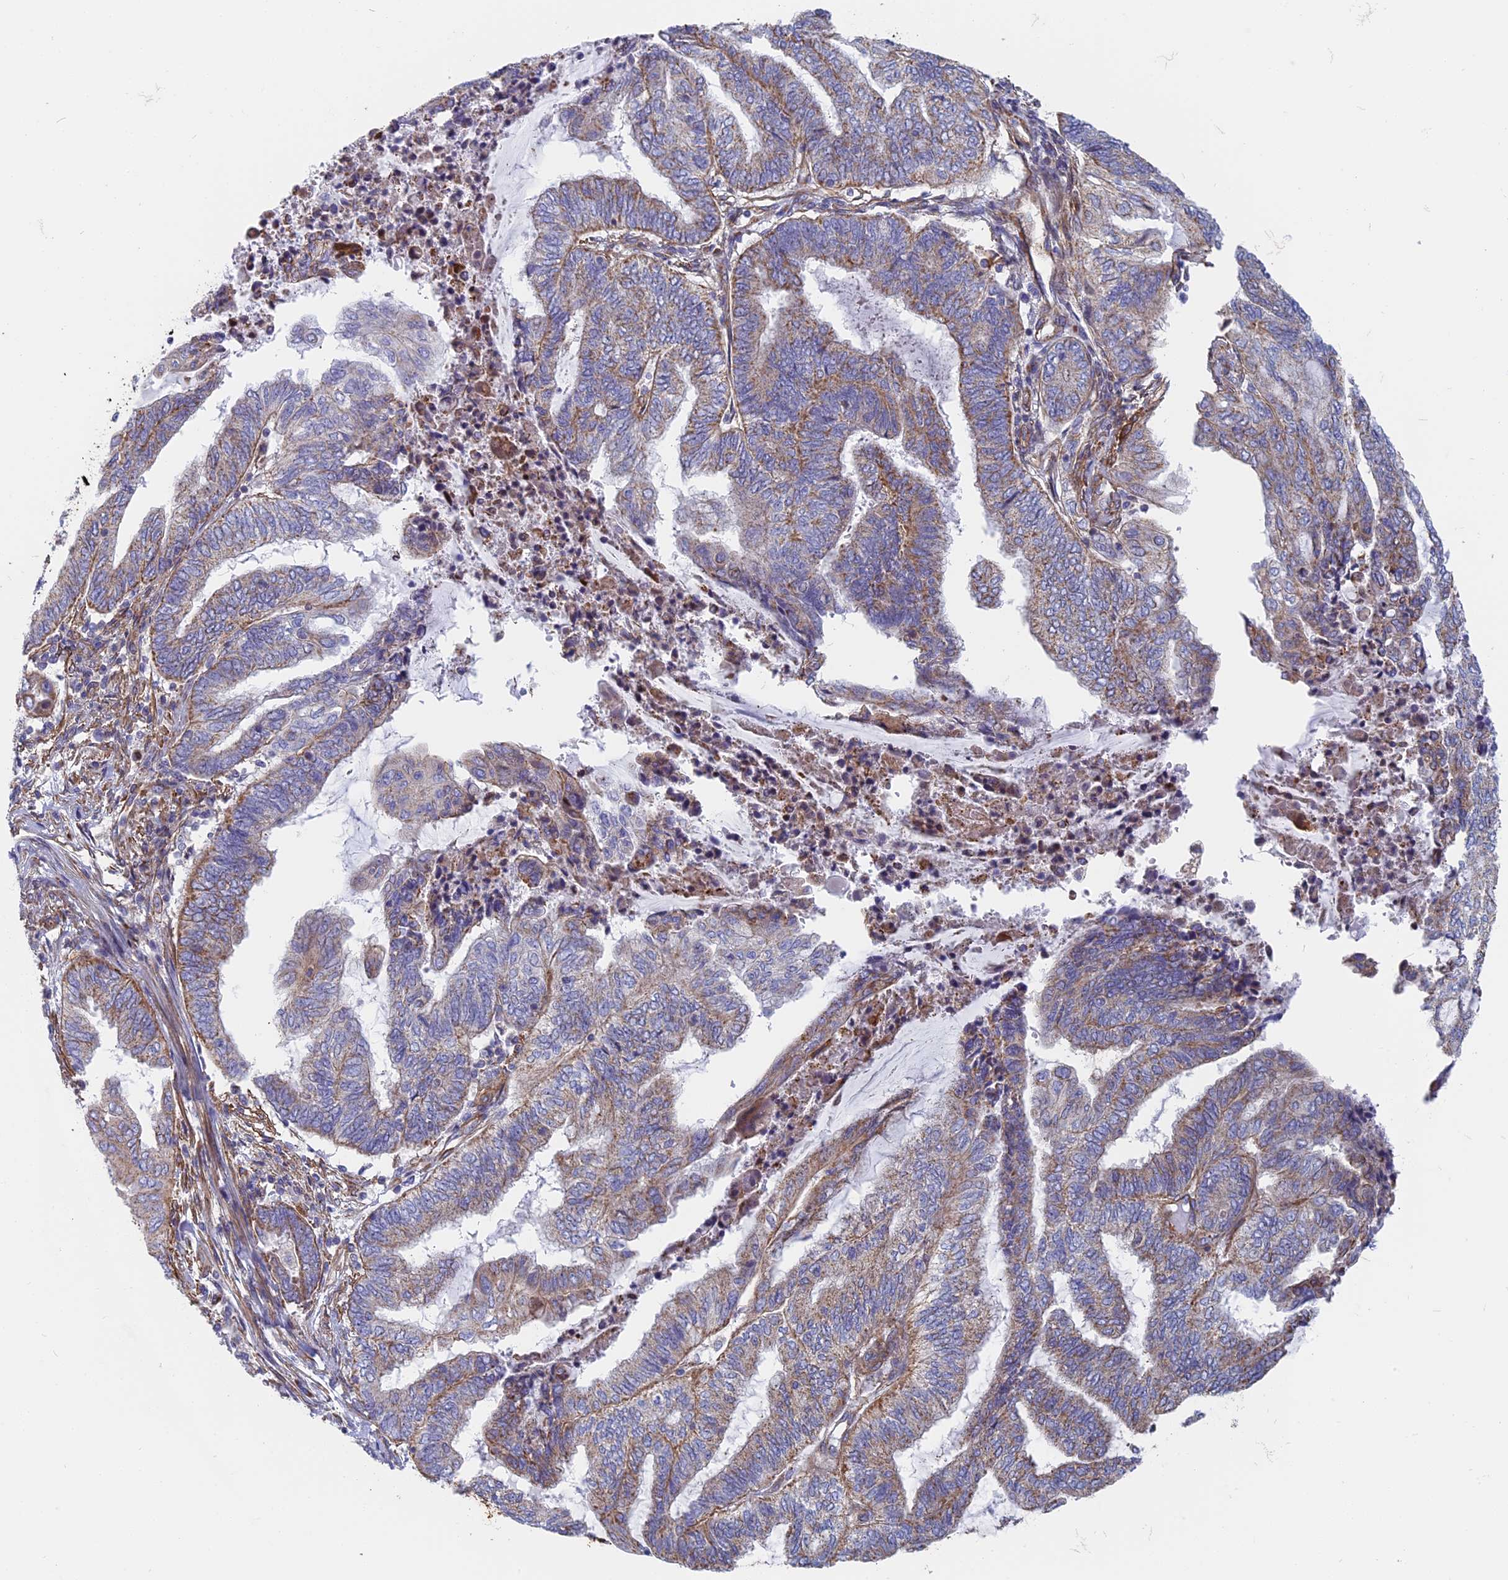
{"staining": {"intensity": "weak", "quantity": ">75%", "location": "cytoplasmic/membranous"}, "tissue": "endometrial cancer", "cell_type": "Tumor cells", "image_type": "cancer", "snomed": [{"axis": "morphology", "description": "Adenocarcinoma, NOS"}, {"axis": "topography", "description": "Uterus"}, {"axis": "topography", "description": "Endometrium"}], "caption": "A brown stain labels weak cytoplasmic/membranous positivity of a protein in human endometrial cancer (adenocarcinoma) tumor cells.", "gene": "DDA1", "patient": {"sex": "female", "age": 70}}